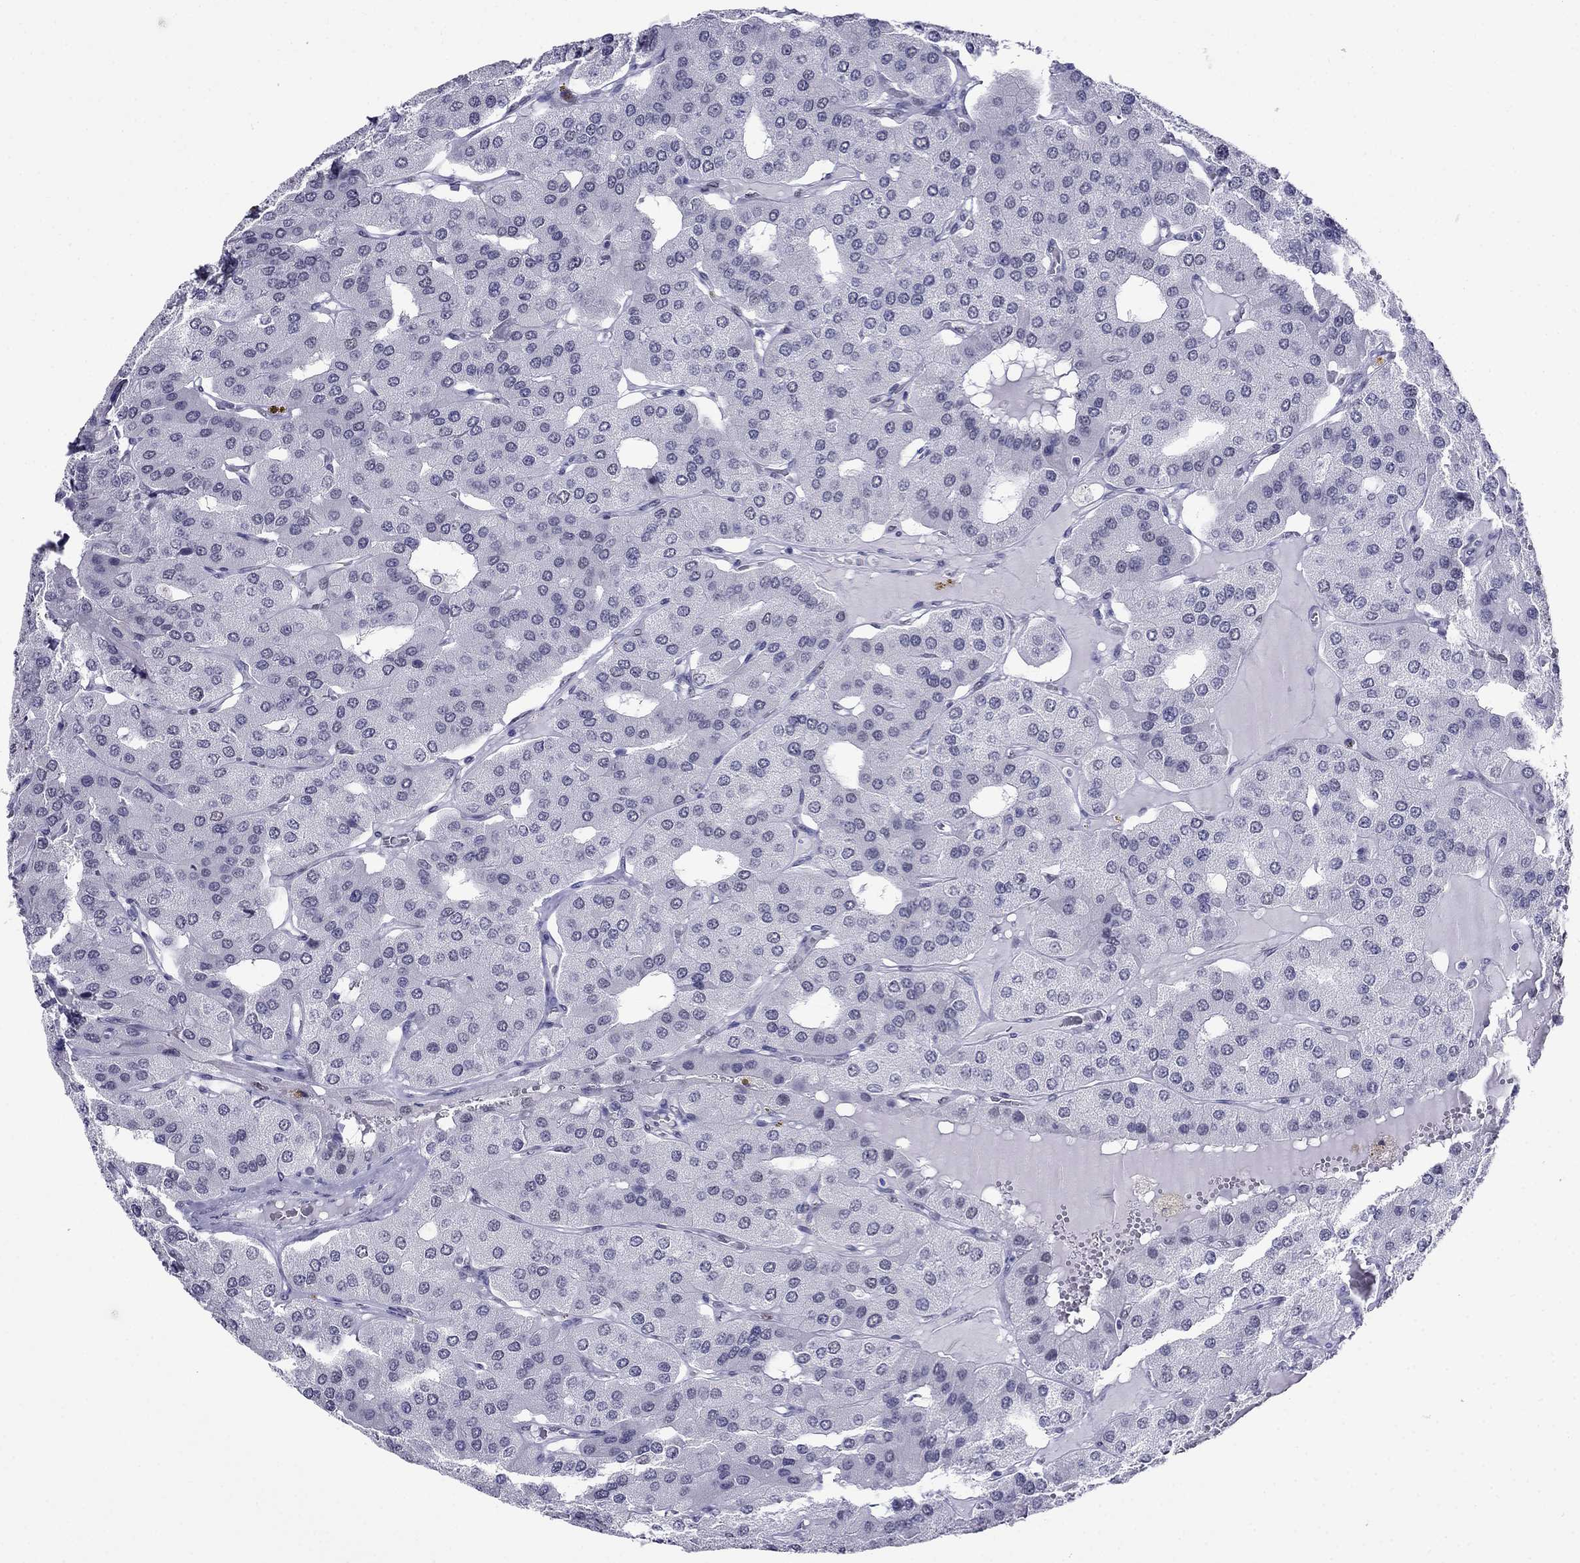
{"staining": {"intensity": "negative", "quantity": "none", "location": "none"}, "tissue": "parathyroid gland", "cell_type": "Glandular cells", "image_type": "normal", "snomed": [{"axis": "morphology", "description": "Normal tissue, NOS"}, {"axis": "morphology", "description": "Adenoma, NOS"}, {"axis": "topography", "description": "Parathyroid gland"}], "caption": "This is an immunohistochemistry photomicrograph of unremarkable human parathyroid gland. There is no expression in glandular cells.", "gene": "PPM1G", "patient": {"sex": "female", "age": 86}}